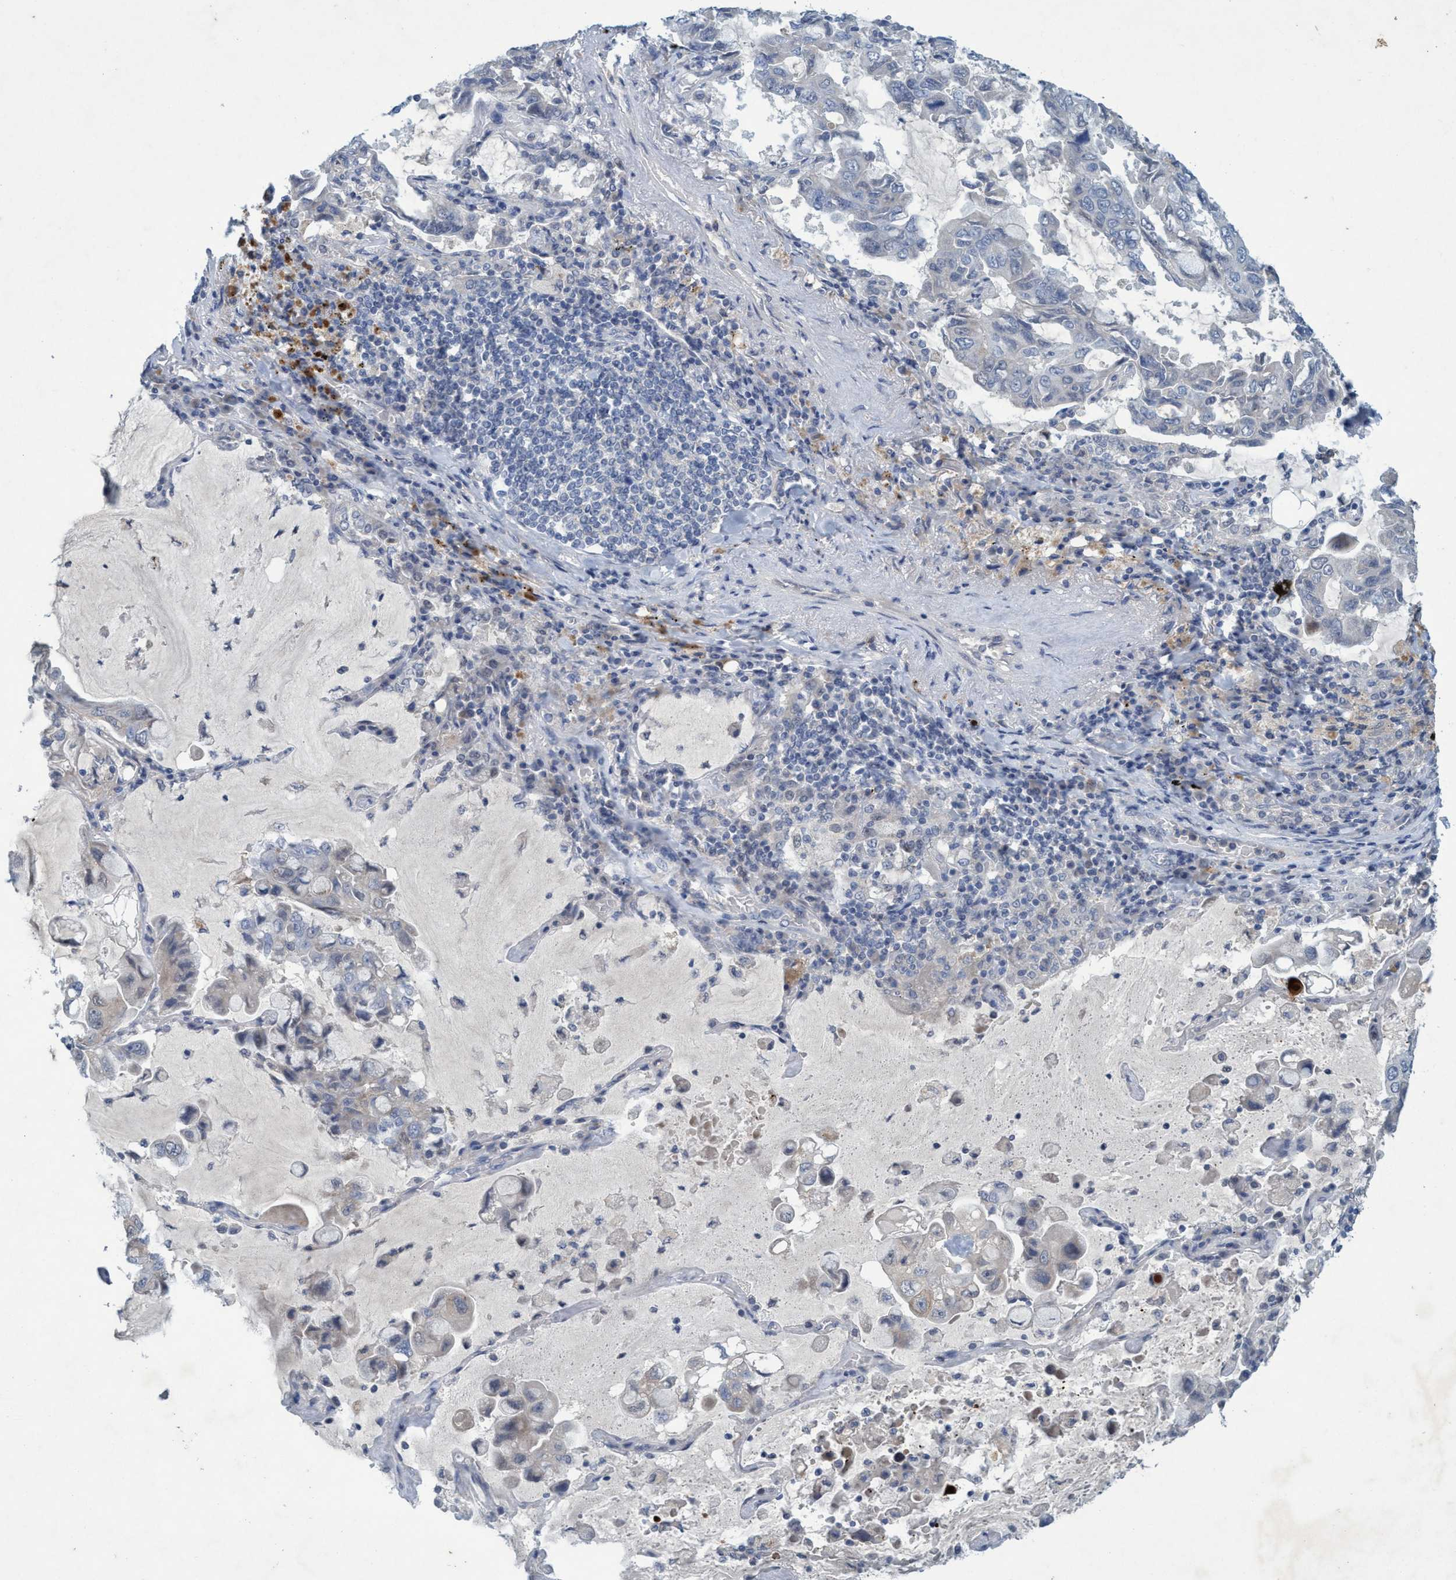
{"staining": {"intensity": "negative", "quantity": "none", "location": "none"}, "tissue": "lung cancer", "cell_type": "Tumor cells", "image_type": "cancer", "snomed": [{"axis": "morphology", "description": "Adenocarcinoma, NOS"}, {"axis": "topography", "description": "Lung"}], "caption": "A high-resolution photomicrograph shows immunohistochemistry staining of lung cancer (adenocarcinoma), which displays no significant staining in tumor cells.", "gene": "RNF208", "patient": {"sex": "male", "age": 64}}